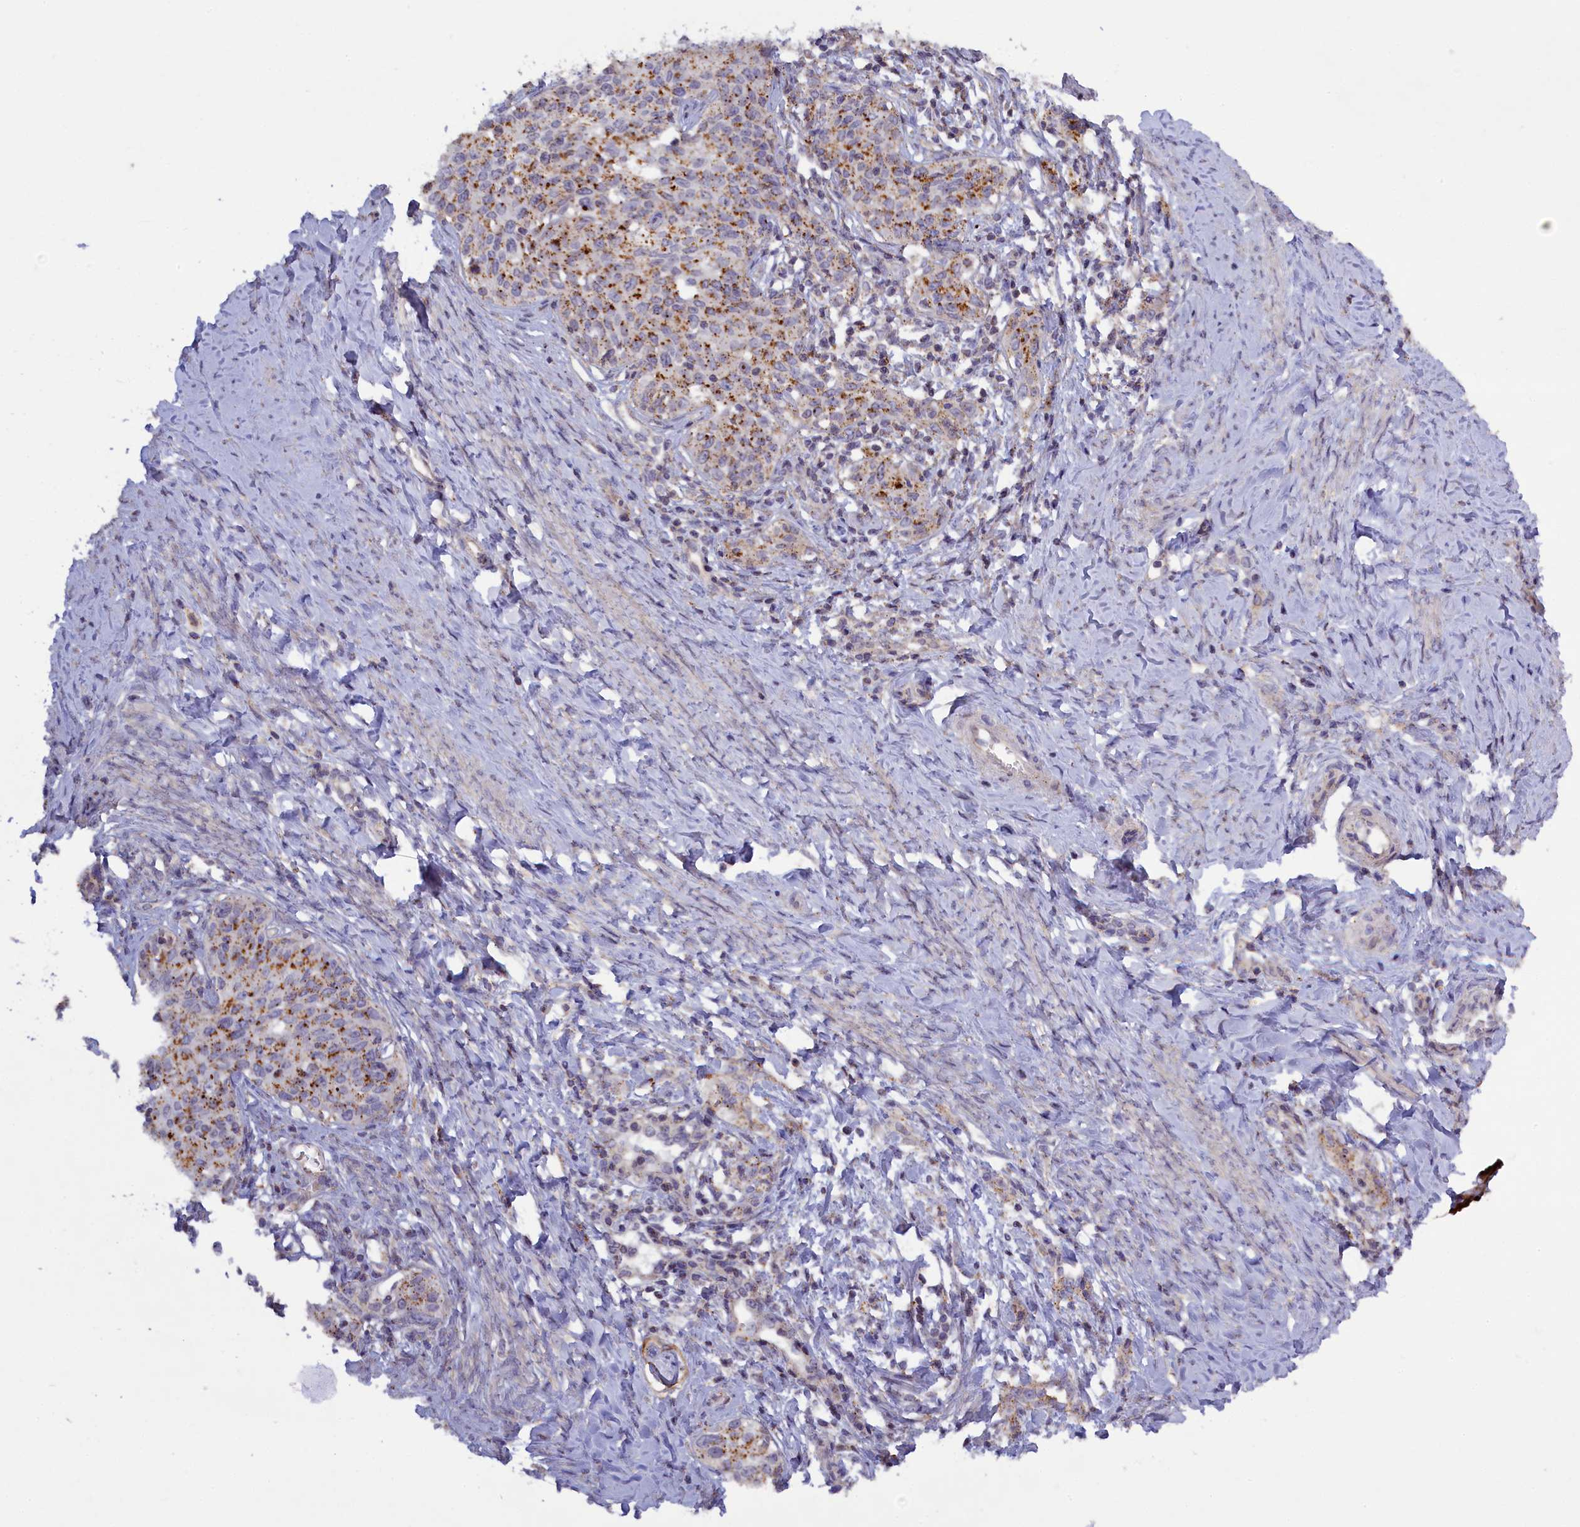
{"staining": {"intensity": "moderate", "quantity": "25%-75%", "location": "cytoplasmic/membranous"}, "tissue": "cervical cancer", "cell_type": "Tumor cells", "image_type": "cancer", "snomed": [{"axis": "morphology", "description": "Squamous cell carcinoma, NOS"}, {"axis": "morphology", "description": "Adenocarcinoma, NOS"}, {"axis": "topography", "description": "Cervix"}], "caption": "Immunohistochemistry of human cervical cancer shows medium levels of moderate cytoplasmic/membranous expression in about 25%-75% of tumor cells.", "gene": "HYKK", "patient": {"sex": "female", "age": 52}}